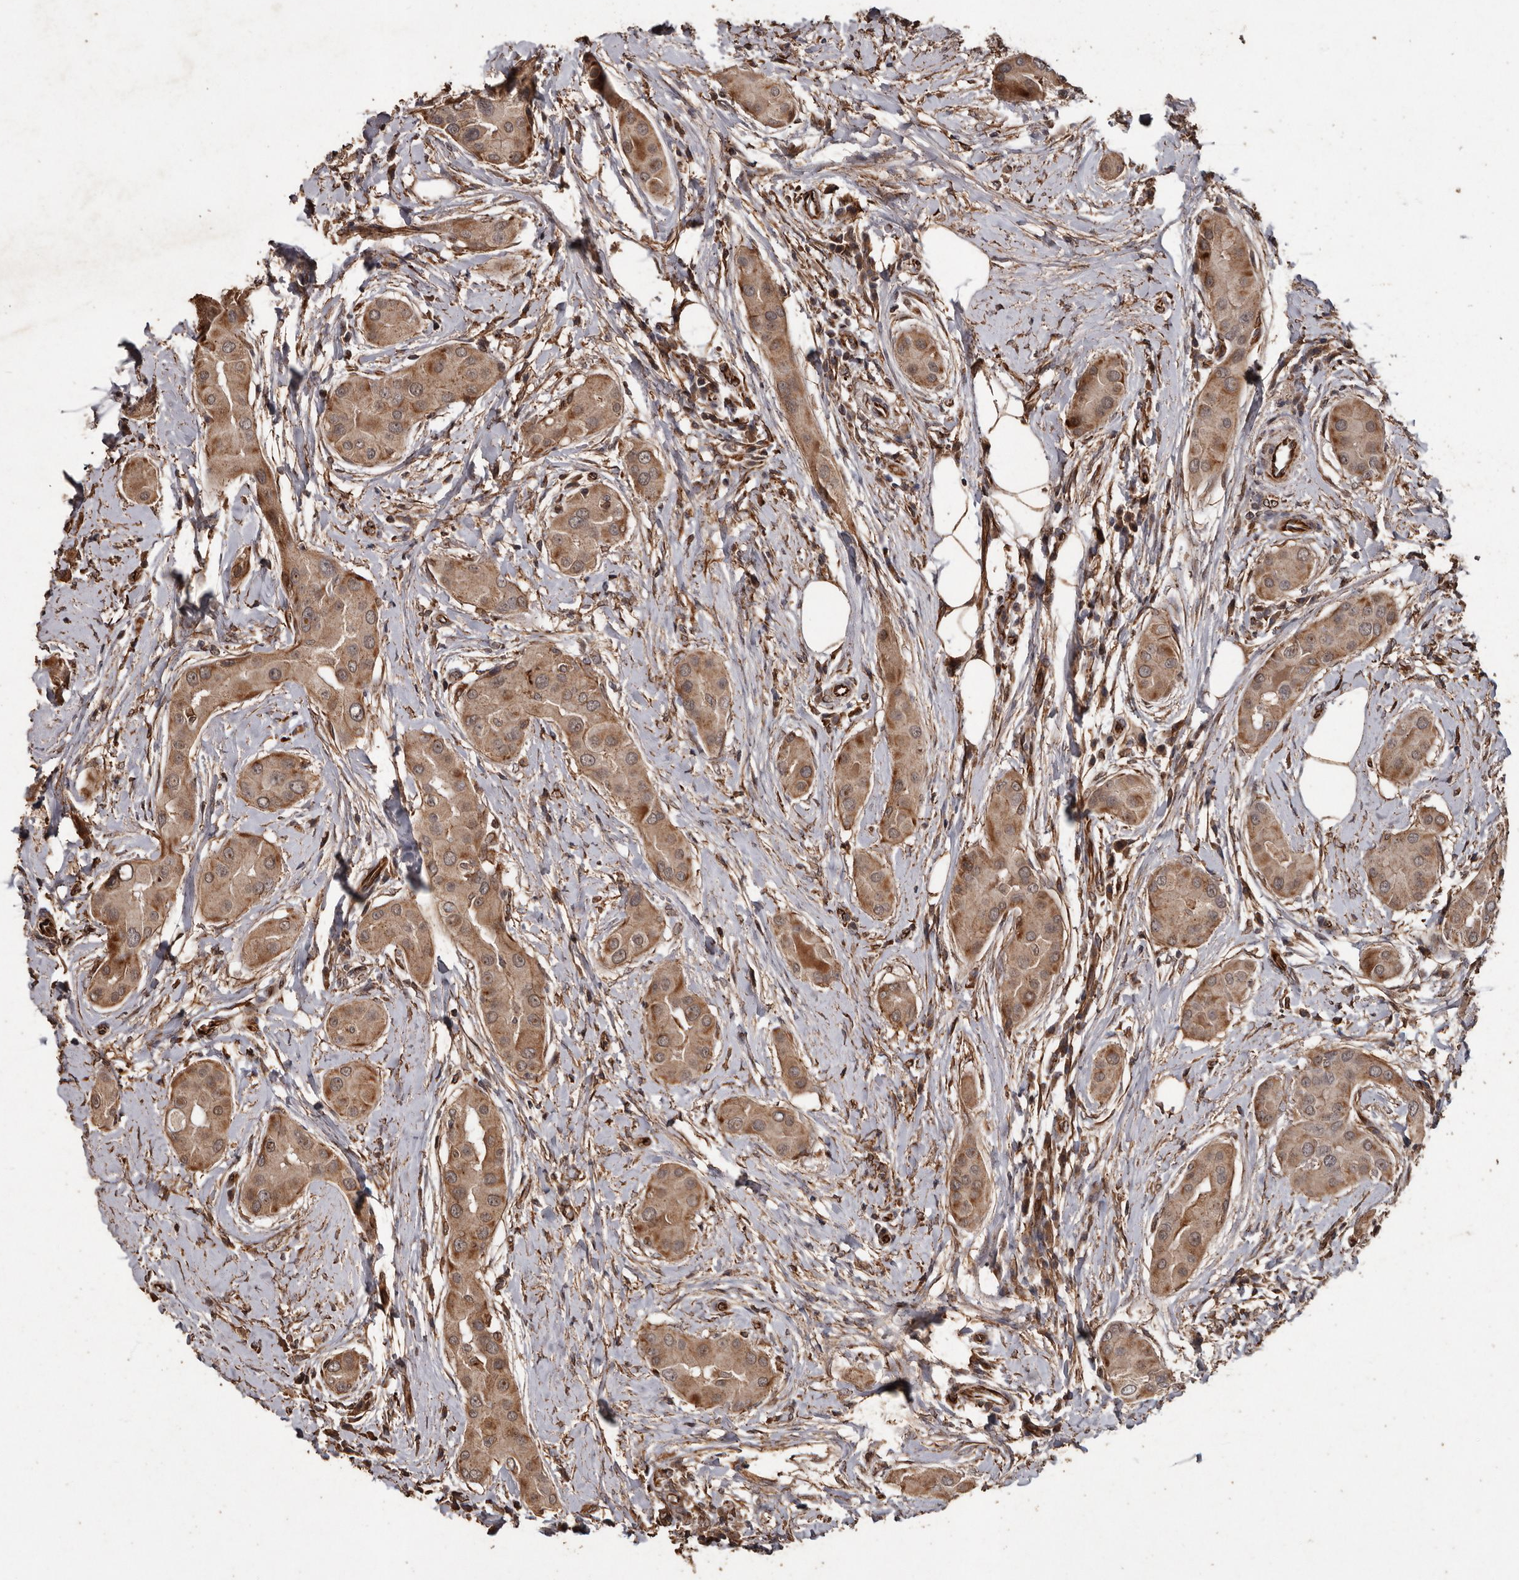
{"staining": {"intensity": "moderate", "quantity": ">75%", "location": "cytoplasmic/membranous,nuclear"}, "tissue": "thyroid cancer", "cell_type": "Tumor cells", "image_type": "cancer", "snomed": [{"axis": "morphology", "description": "Papillary adenocarcinoma, NOS"}, {"axis": "topography", "description": "Thyroid gland"}], "caption": "High-power microscopy captured an IHC micrograph of papillary adenocarcinoma (thyroid), revealing moderate cytoplasmic/membranous and nuclear positivity in about >75% of tumor cells.", "gene": "BRAT1", "patient": {"sex": "male", "age": 33}}